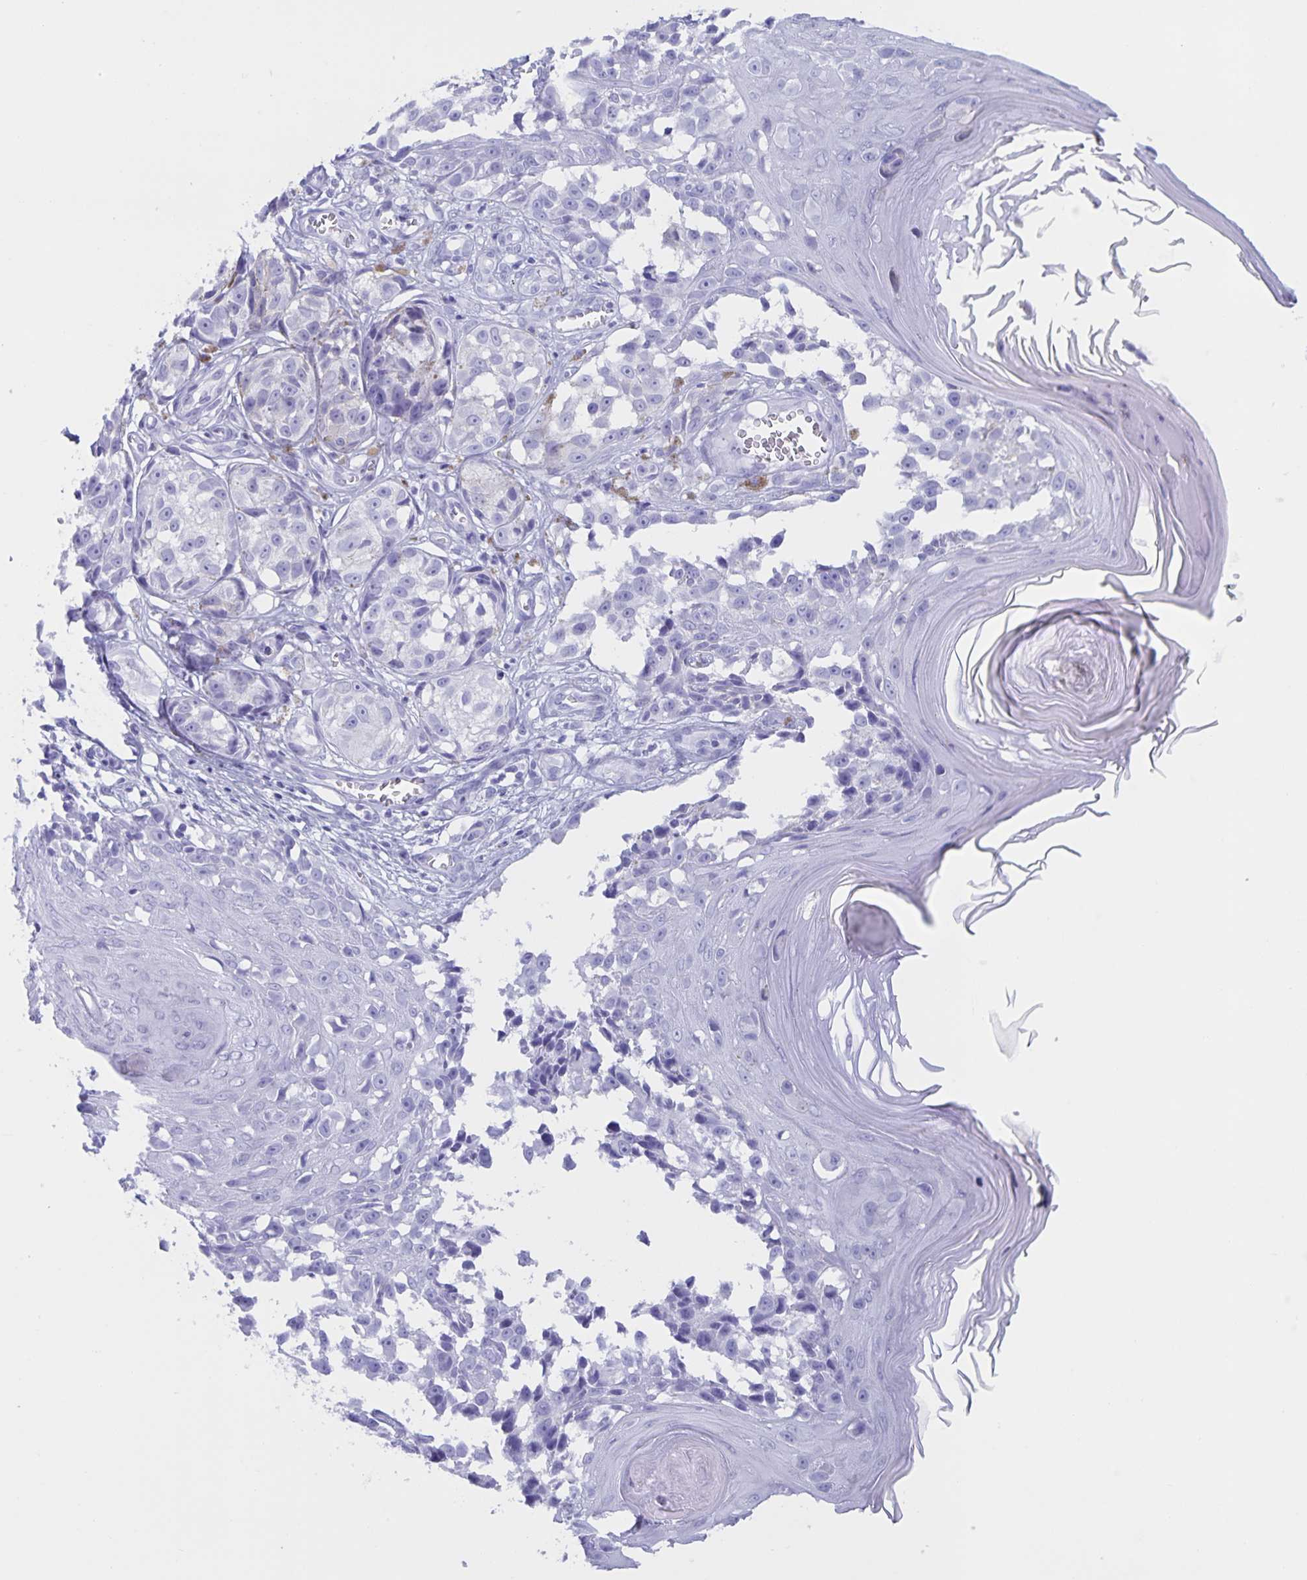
{"staining": {"intensity": "negative", "quantity": "none", "location": "none"}, "tissue": "melanoma", "cell_type": "Tumor cells", "image_type": "cancer", "snomed": [{"axis": "morphology", "description": "Malignant melanoma, NOS"}, {"axis": "topography", "description": "Skin"}], "caption": "The histopathology image reveals no significant staining in tumor cells of melanoma. (Immunohistochemistry (ihc), brightfield microscopy, high magnification).", "gene": "AQP4", "patient": {"sex": "male", "age": 73}}